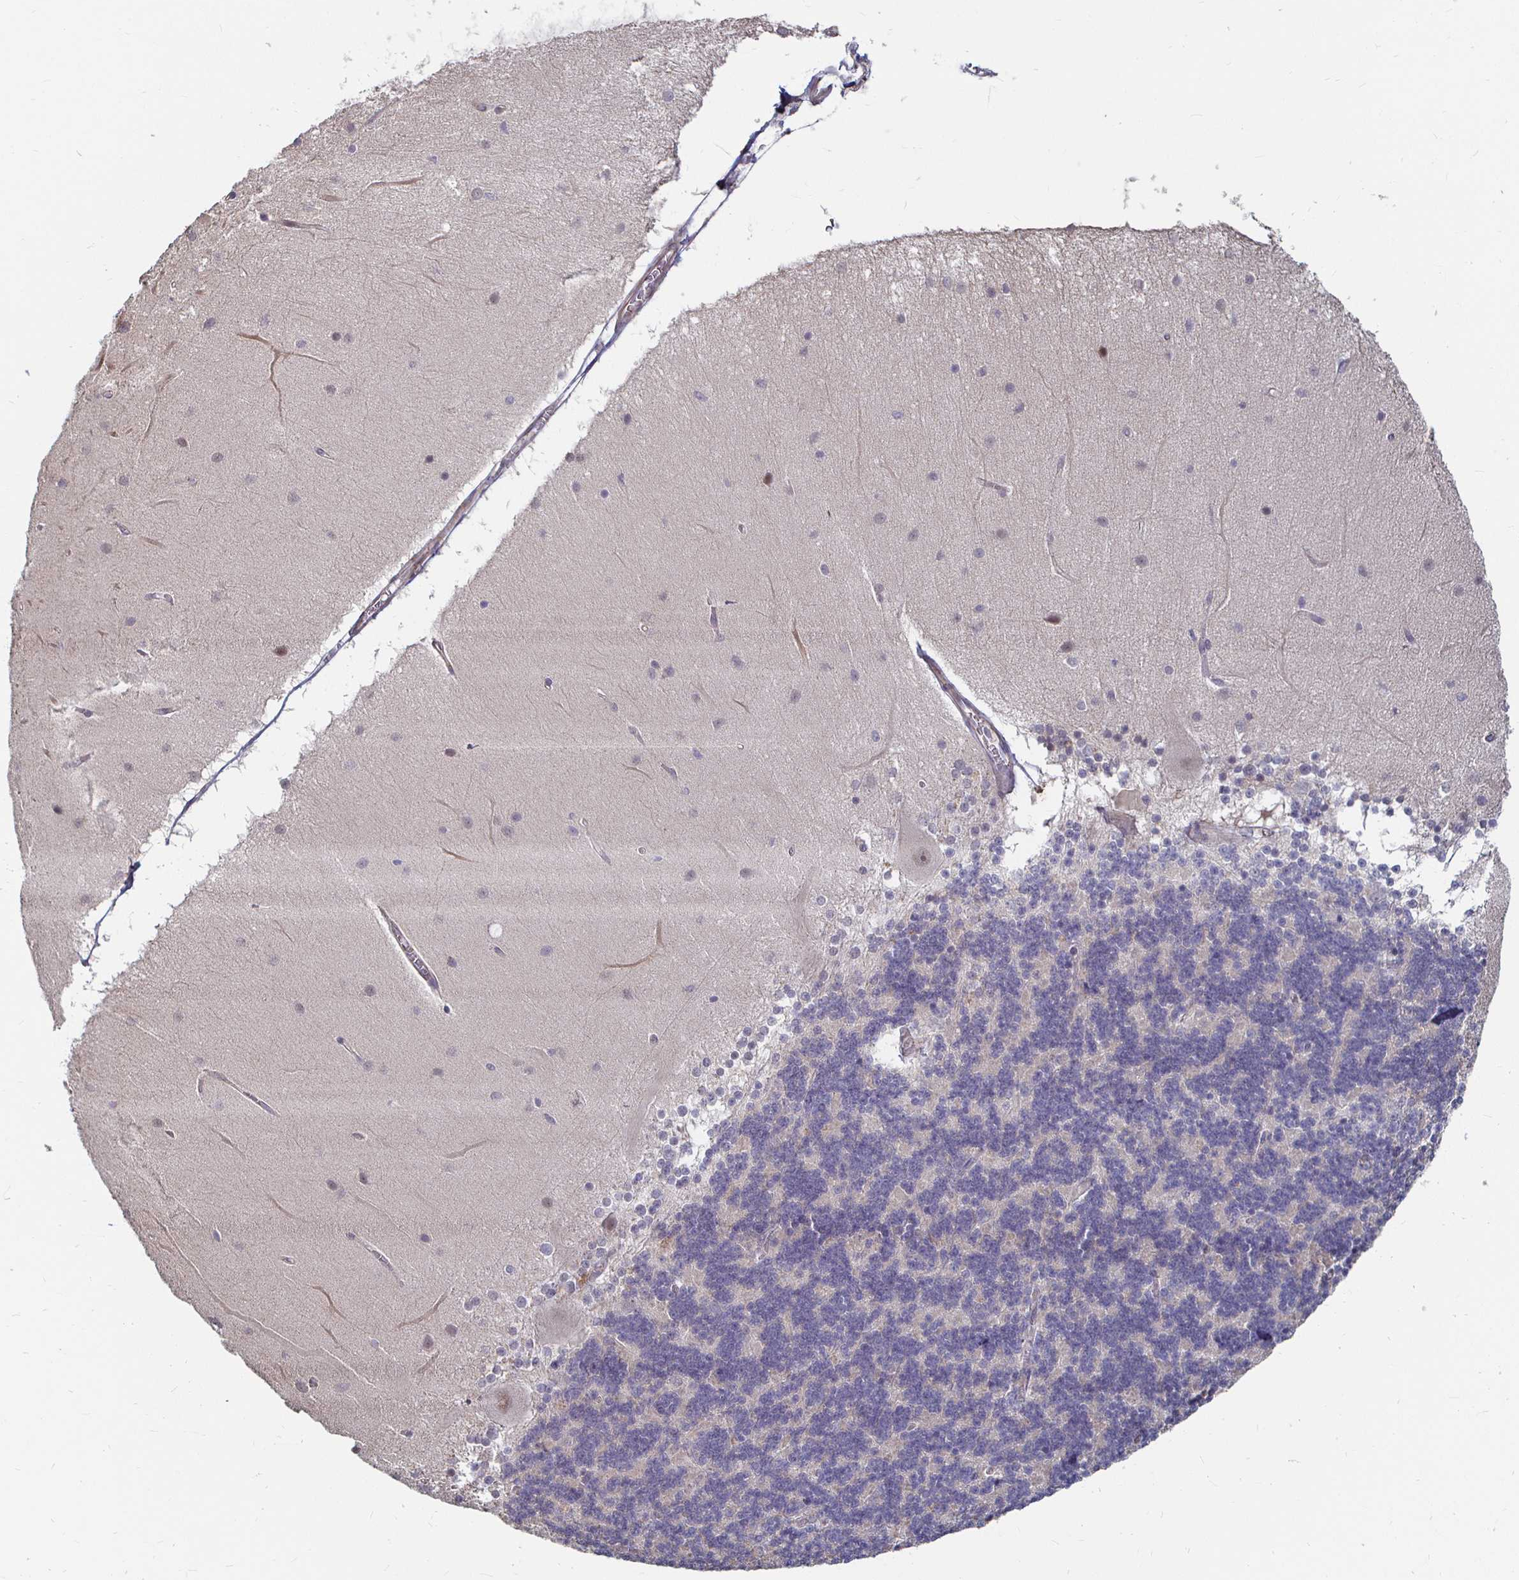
{"staining": {"intensity": "negative", "quantity": "none", "location": "none"}, "tissue": "cerebellum", "cell_type": "Cells in granular layer", "image_type": "normal", "snomed": [{"axis": "morphology", "description": "Normal tissue, NOS"}, {"axis": "topography", "description": "Cerebellum"}], "caption": "The immunohistochemistry (IHC) photomicrograph has no significant positivity in cells in granular layer of cerebellum. (DAB immunohistochemistry (IHC) with hematoxylin counter stain).", "gene": "CAPN11", "patient": {"sex": "female", "age": 54}}